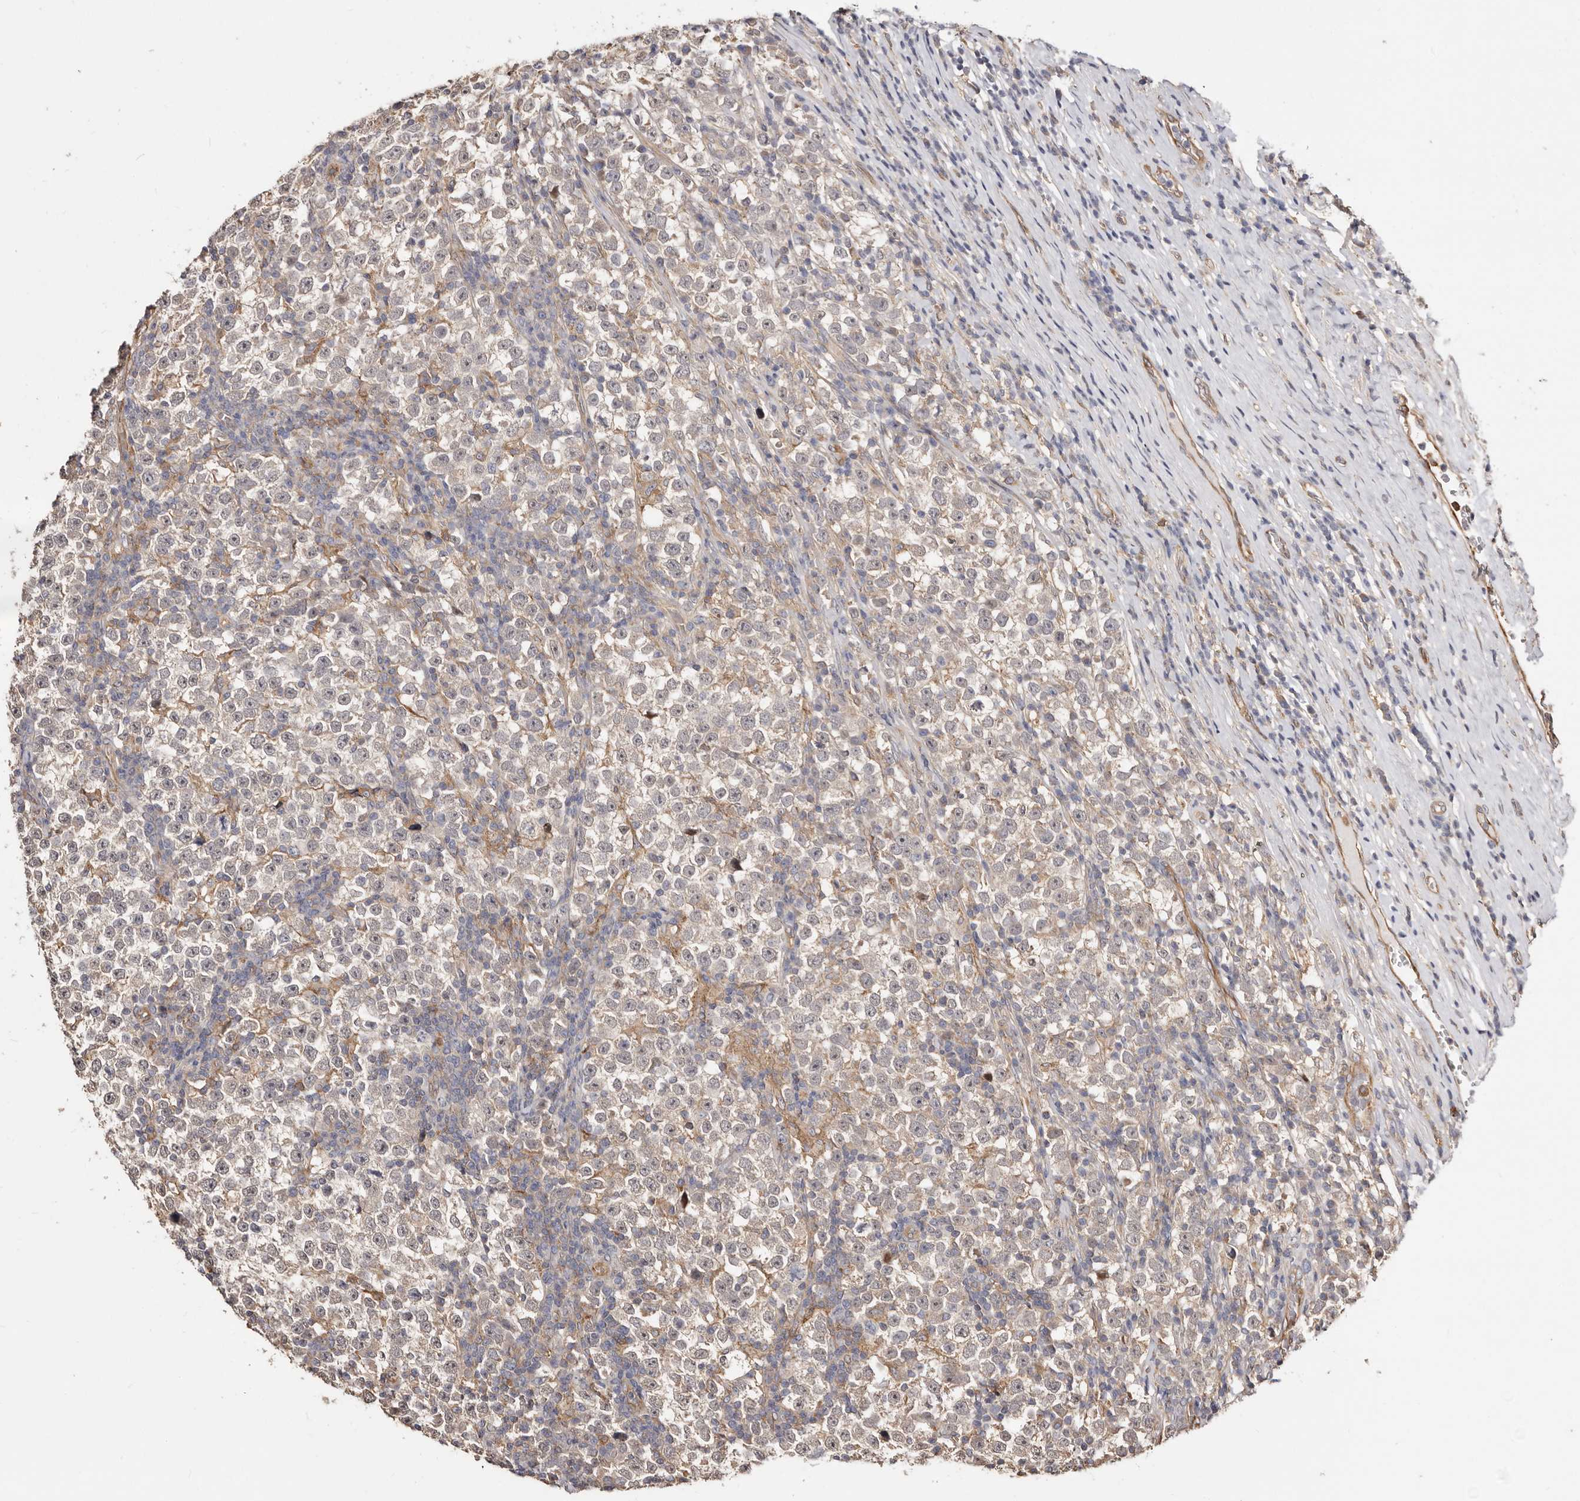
{"staining": {"intensity": "negative", "quantity": "none", "location": "none"}, "tissue": "testis cancer", "cell_type": "Tumor cells", "image_type": "cancer", "snomed": [{"axis": "morphology", "description": "Normal tissue, NOS"}, {"axis": "morphology", "description": "Seminoma, NOS"}, {"axis": "topography", "description": "Testis"}], "caption": "Immunohistochemical staining of testis seminoma displays no significant expression in tumor cells.", "gene": "LRRC25", "patient": {"sex": "male", "age": 43}}